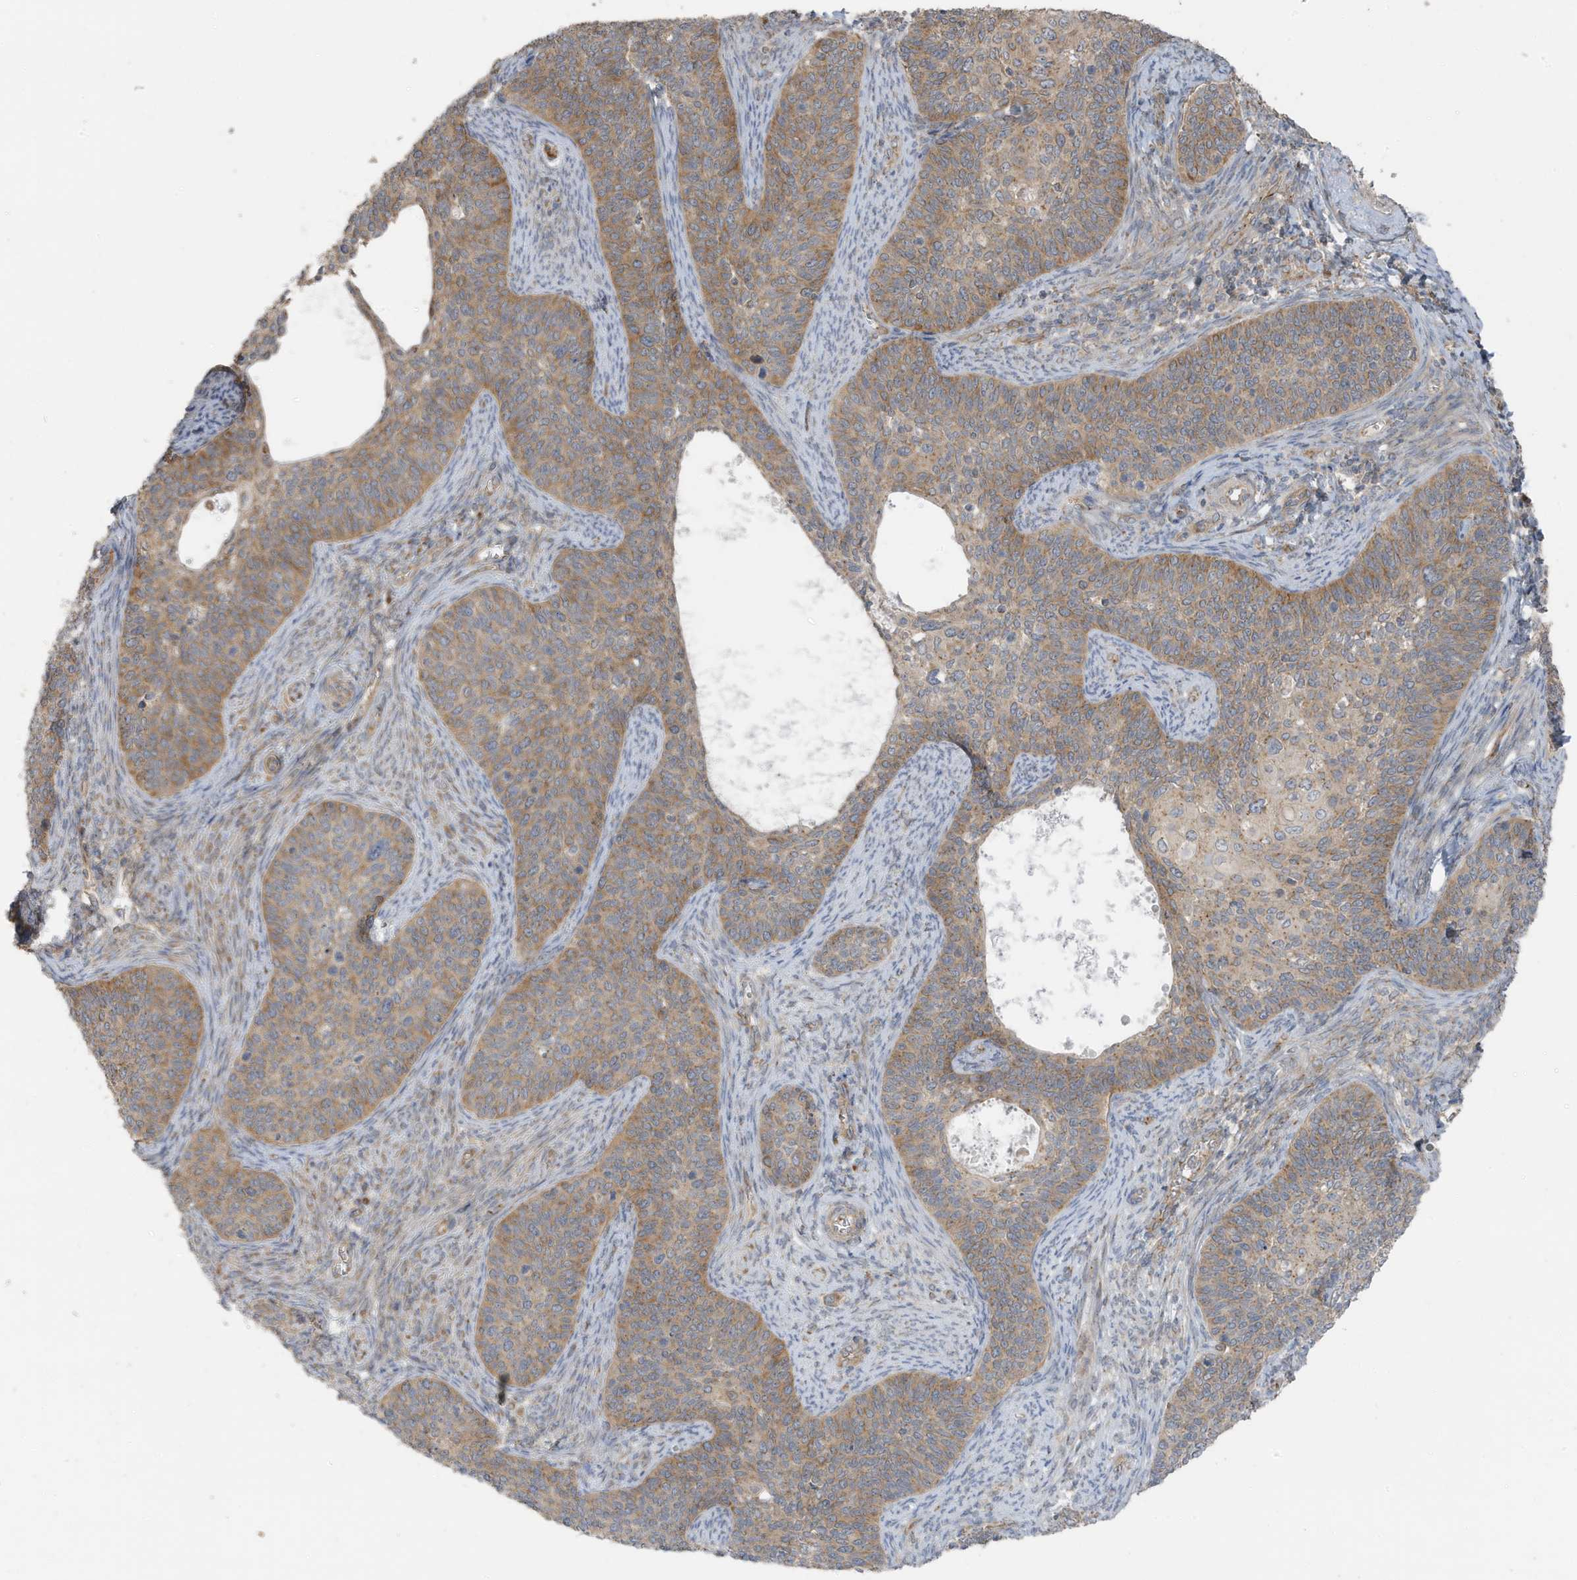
{"staining": {"intensity": "moderate", "quantity": ">75%", "location": "cytoplasmic/membranous"}, "tissue": "cervical cancer", "cell_type": "Tumor cells", "image_type": "cancer", "snomed": [{"axis": "morphology", "description": "Squamous cell carcinoma, NOS"}, {"axis": "topography", "description": "Cervix"}], "caption": "This image demonstrates cervical squamous cell carcinoma stained with immunohistochemistry to label a protein in brown. The cytoplasmic/membranous of tumor cells show moderate positivity for the protein. Nuclei are counter-stained blue.", "gene": "GOLGA4", "patient": {"sex": "female", "age": 33}}